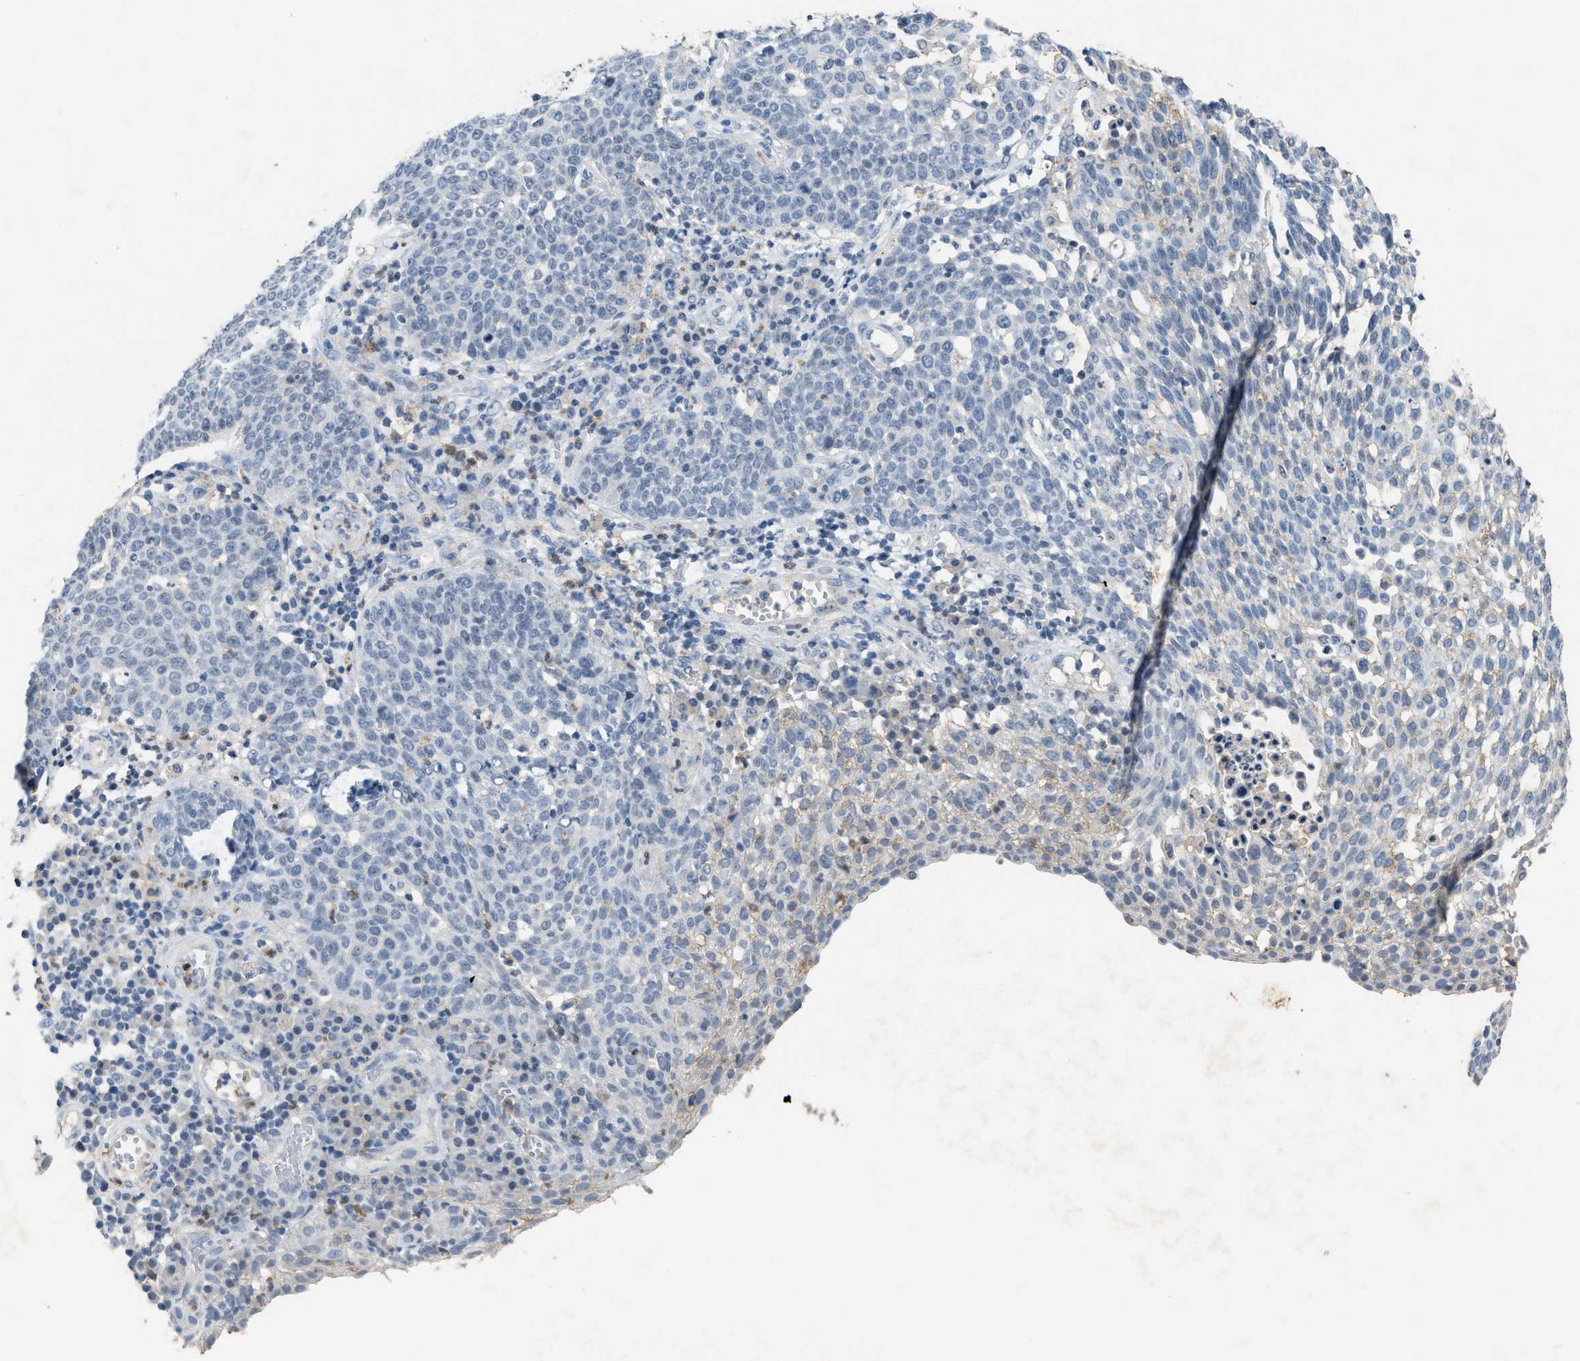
{"staining": {"intensity": "negative", "quantity": "none", "location": "none"}, "tissue": "cervical cancer", "cell_type": "Tumor cells", "image_type": "cancer", "snomed": [{"axis": "morphology", "description": "Squamous cell carcinoma, NOS"}, {"axis": "topography", "description": "Cervix"}], "caption": "Tumor cells are negative for protein expression in human cervical cancer.", "gene": "SLC5A5", "patient": {"sex": "female", "age": 34}}